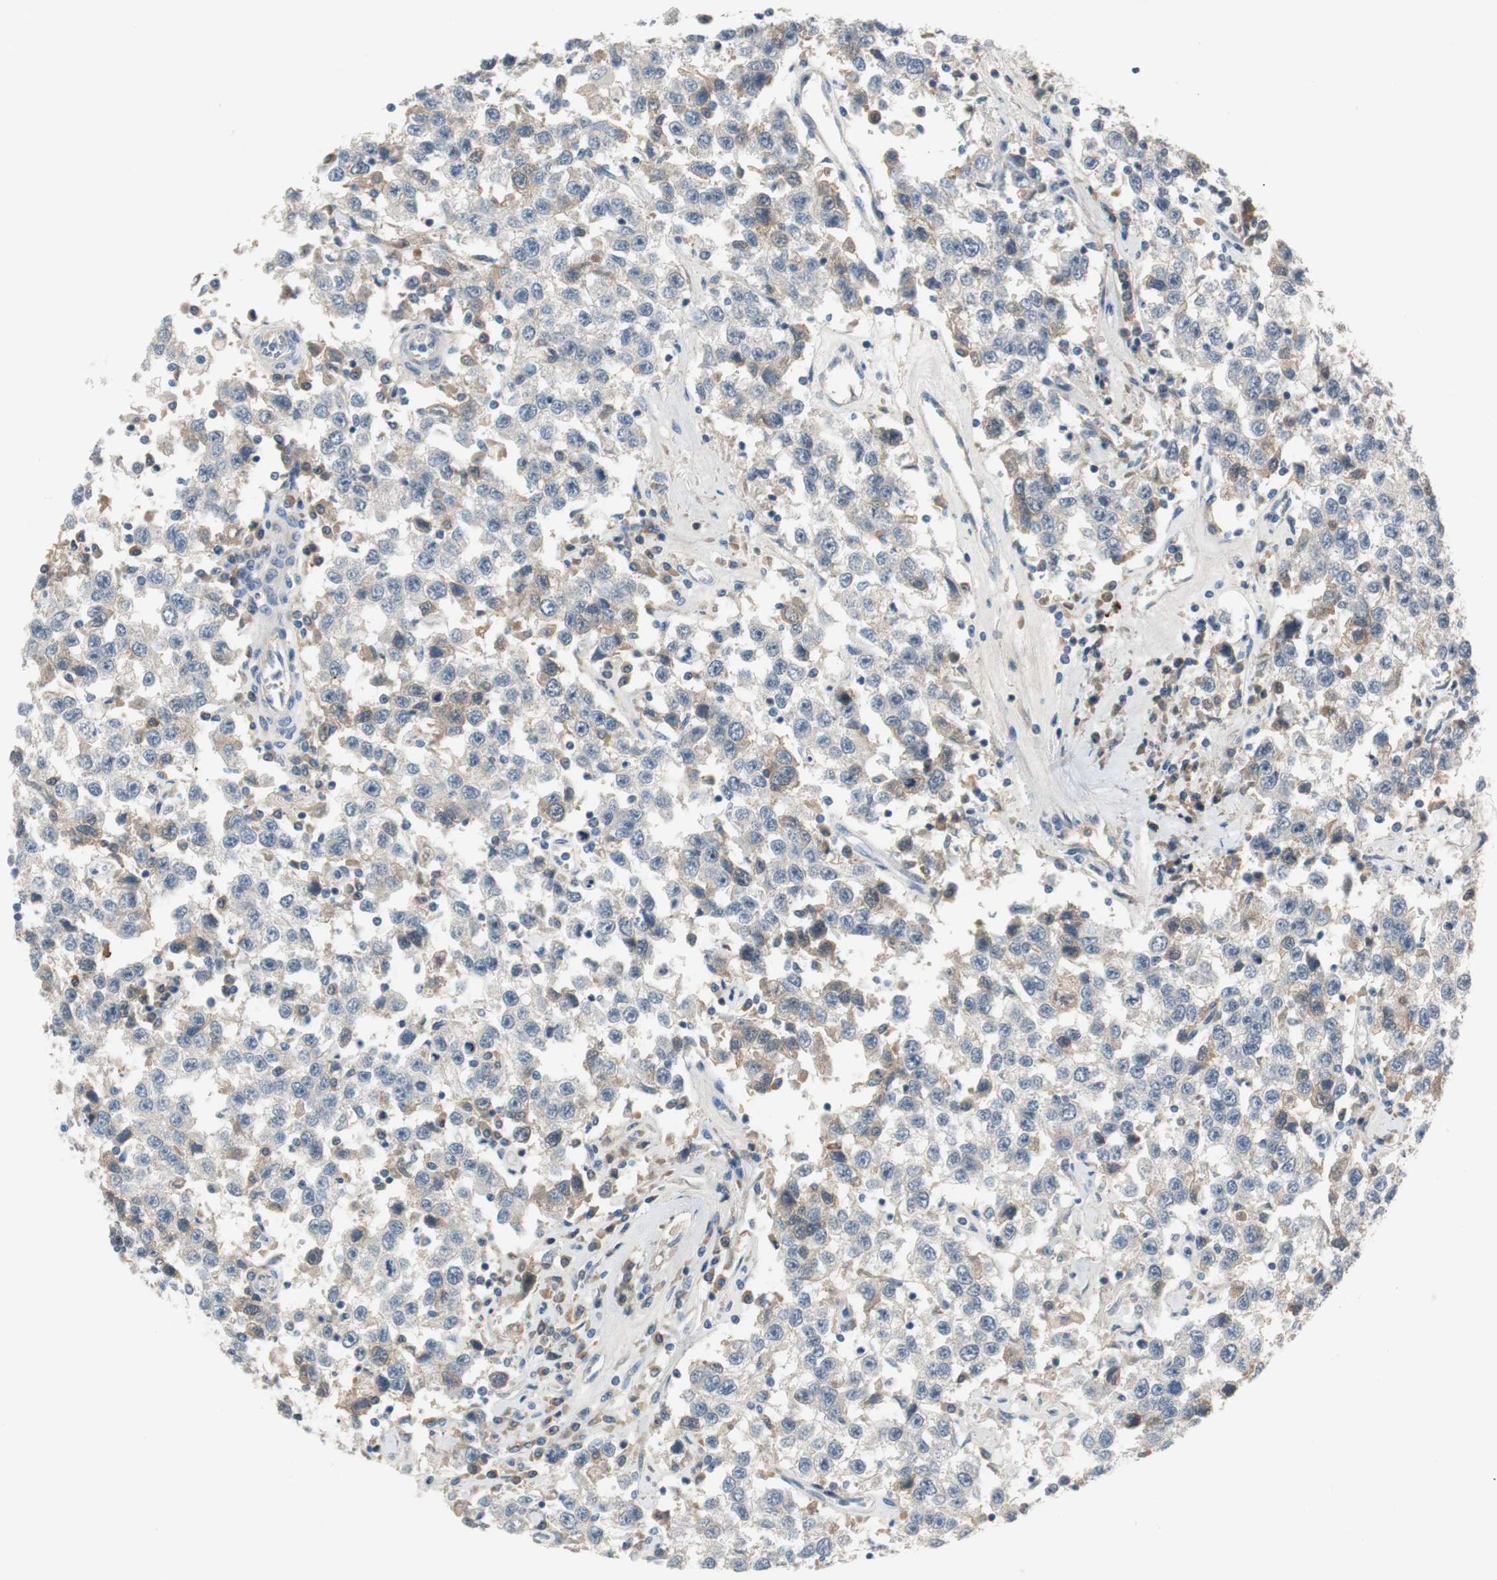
{"staining": {"intensity": "weak", "quantity": "25%-75%", "location": "cytoplasmic/membranous"}, "tissue": "testis cancer", "cell_type": "Tumor cells", "image_type": "cancer", "snomed": [{"axis": "morphology", "description": "Seminoma, NOS"}, {"axis": "topography", "description": "Testis"}], "caption": "Testis cancer (seminoma) was stained to show a protein in brown. There is low levels of weak cytoplasmic/membranous positivity in approximately 25%-75% of tumor cells. The staining is performed using DAB (3,3'-diaminobenzidine) brown chromogen to label protein expression. The nuclei are counter-stained blue using hematoxylin.", "gene": "COL12A1", "patient": {"sex": "male", "age": 41}}